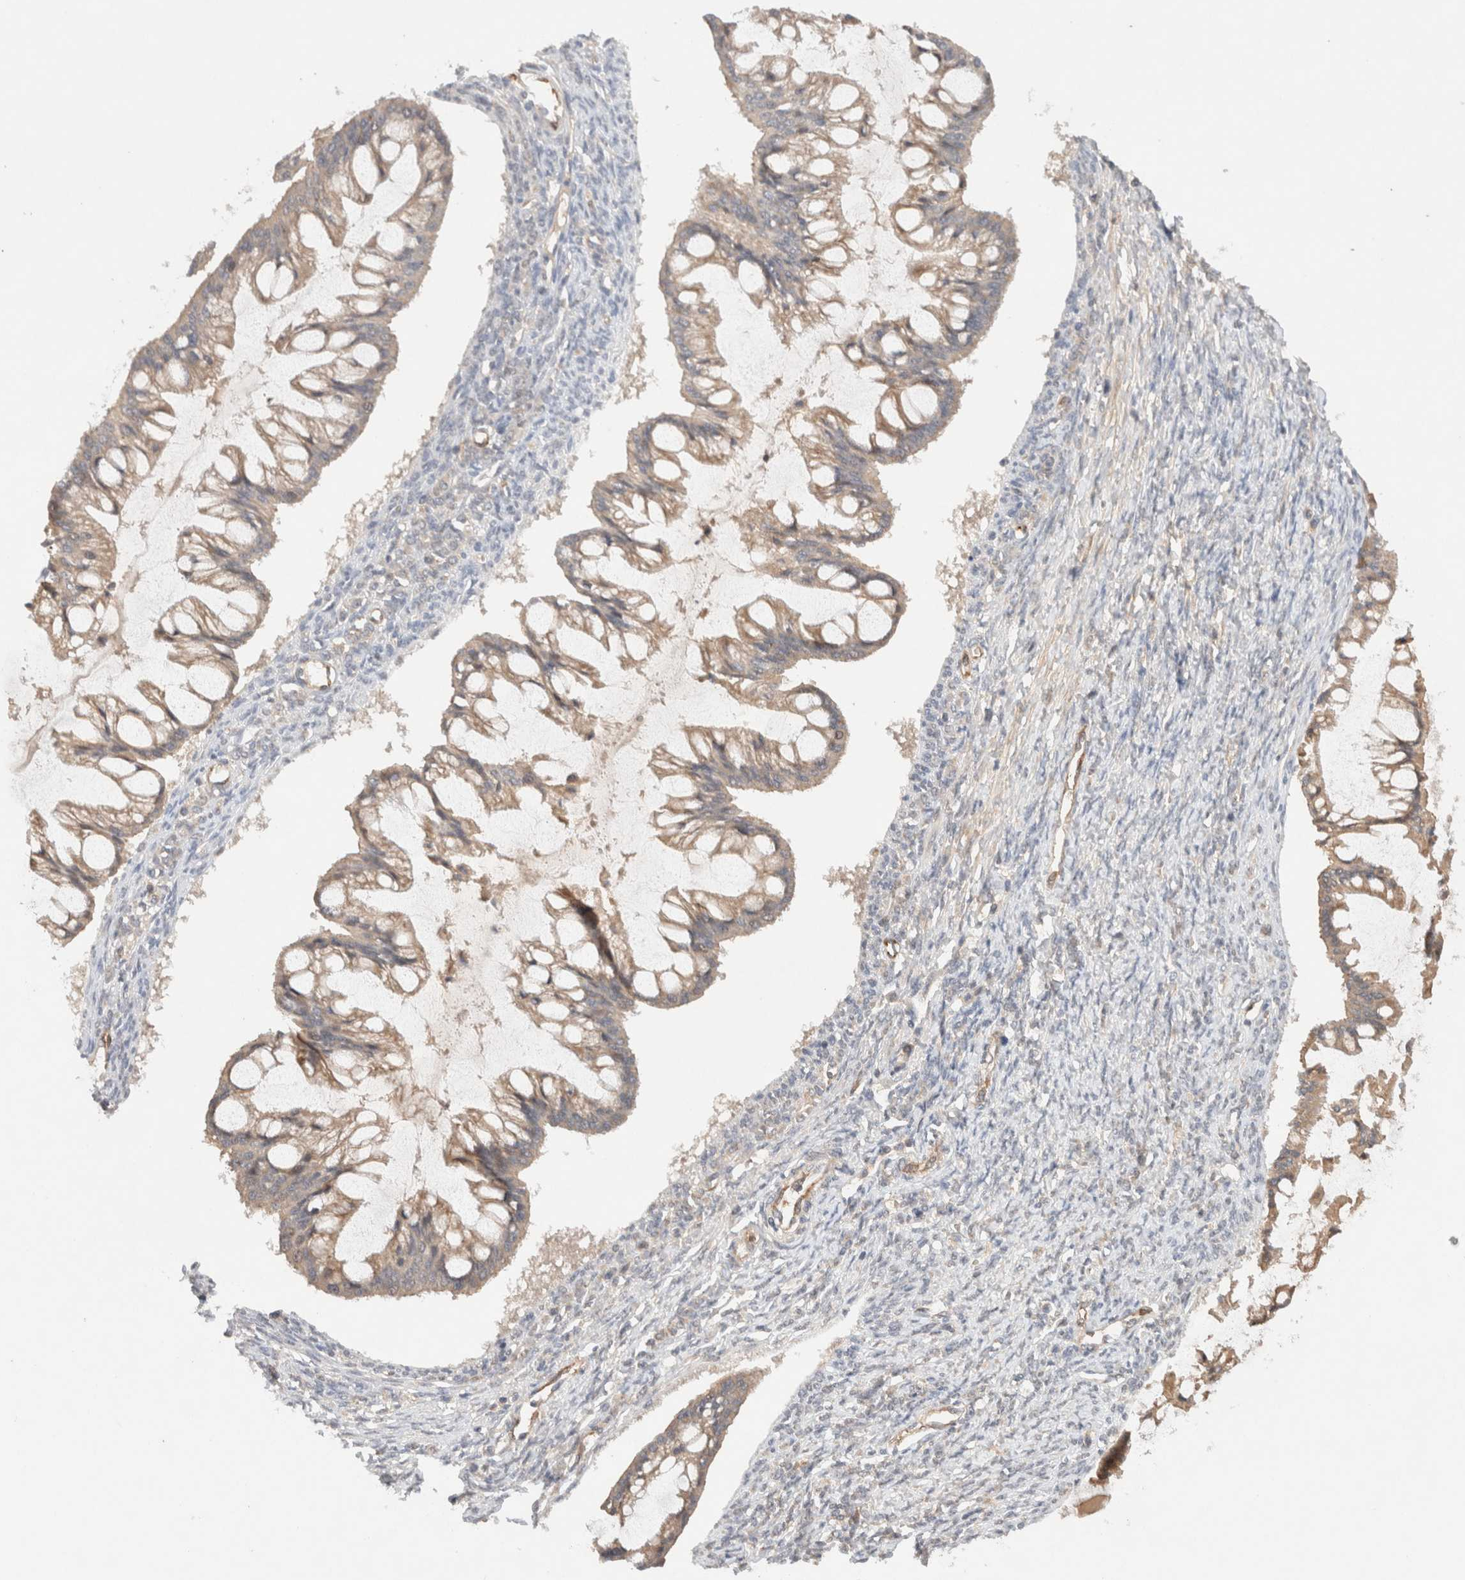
{"staining": {"intensity": "moderate", "quantity": ">75%", "location": "cytoplasmic/membranous"}, "tissue": "ovarian cancer", "cell_type": "Tumor cells", "image_type": "cancer", "snomed": [{"axis": "morphology", "description": "Cystadenocarcinoma, mucinous, NOS"}, {"axis": "topography", "description": "Ovary"}], "caption": "IHC of ovarian mucinous cystadenocarcinoma reveals medium levels of moderate cytoplasmic/membranous expression in approximately >75% of tumor cells. The staining was performed using DAB (3,3'-diaminobenzidine) to visualize the protein expression in brown, while the nuclei were stained in blue with hematoxylin (Magnification: 20x).", "gene": "KLHL20", "patient": {"sex": "female", "age": 73}}